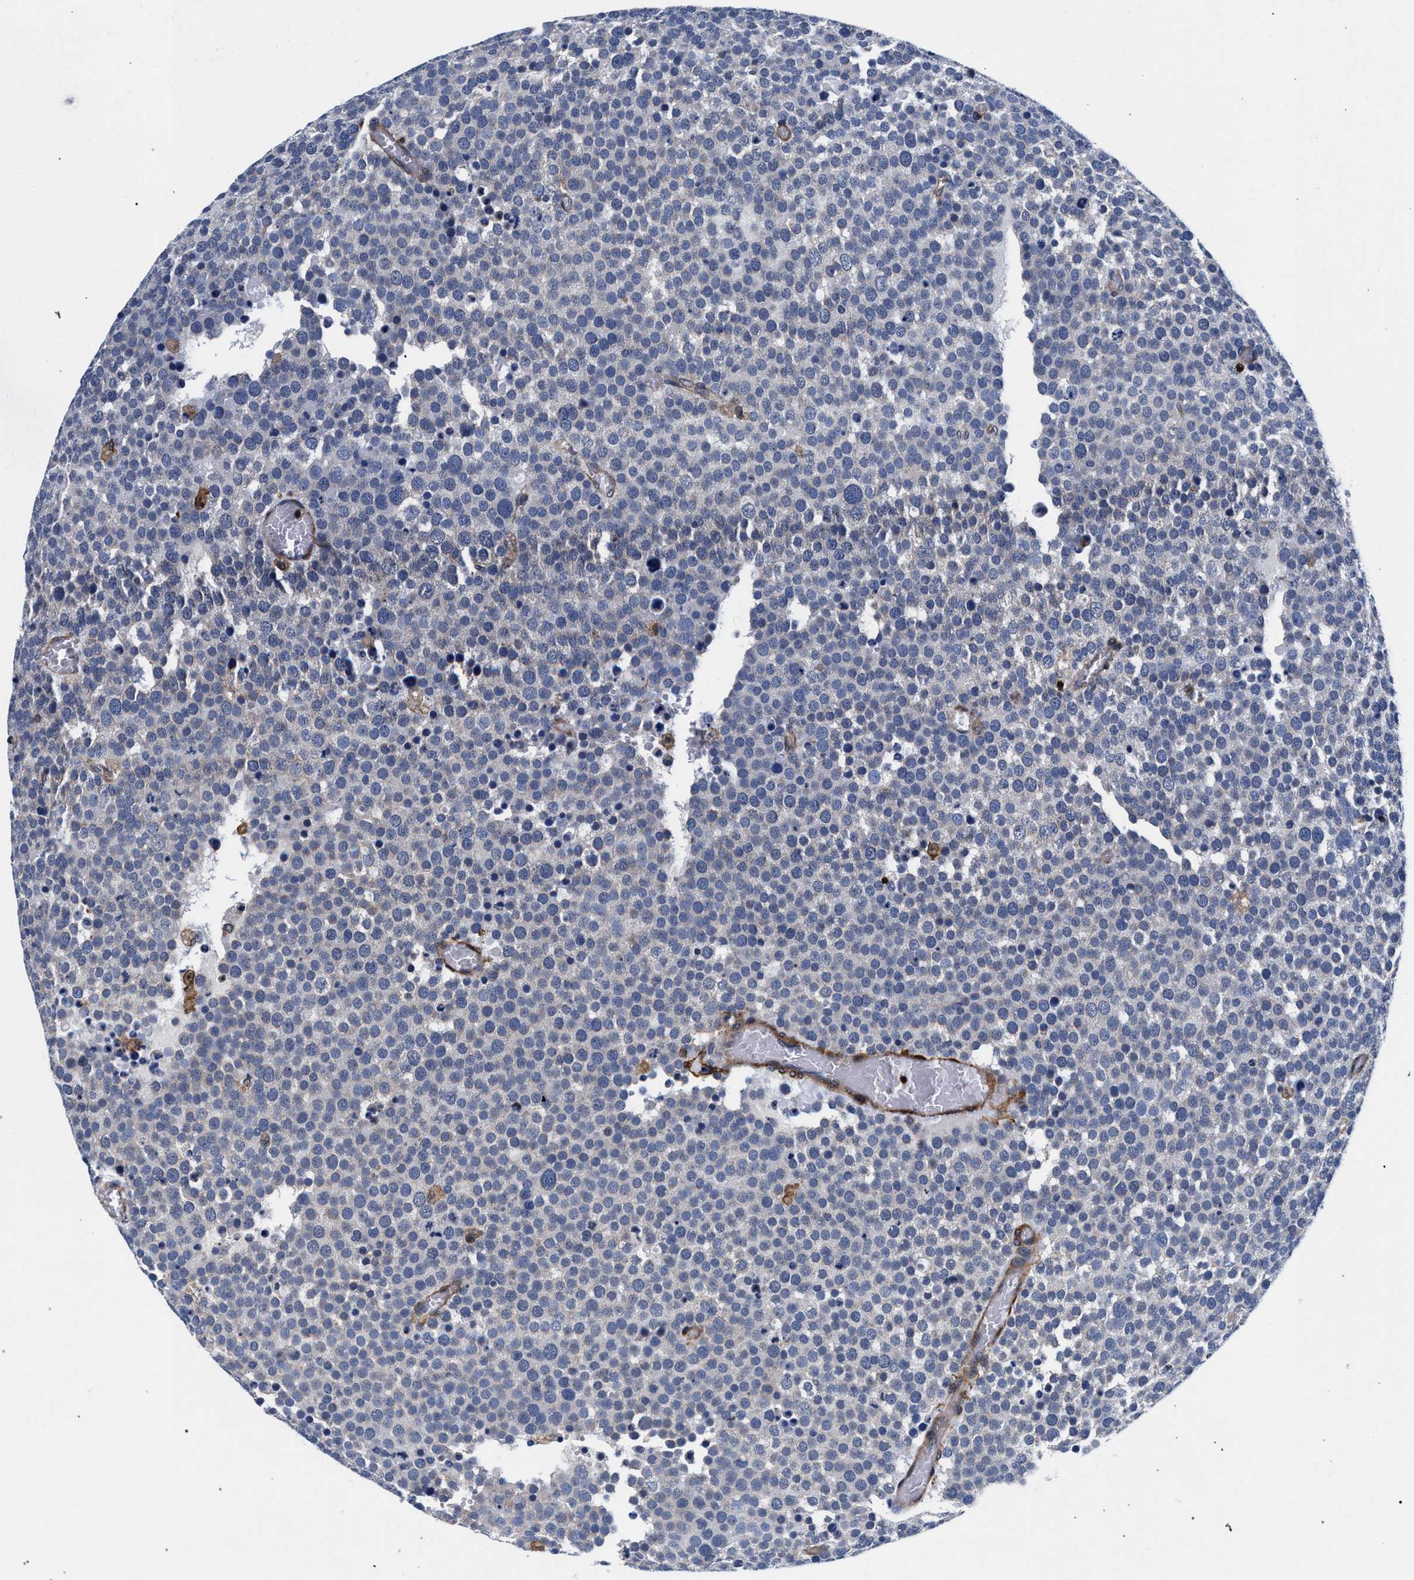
{"staining": {"intensity": "negative", "quantity": "none", "location": "none"}, "tissue": "testis cancer", "cell_type": "Tumor cells", "image_type": "cancer", "snomed": [{"axis": "morphology", "description": "Normal tissue, NOS"}, {"axis": "morphology", "description": "Seminoma, NOS"}, {"axis": "topography", "description": "Testis"}], "caption": "Human testis cancer stained for a protein using IHC exhibits no positivity in tumor cells.", "gene": "LASP1", "patient": {"sex": "male", "age": 71}}